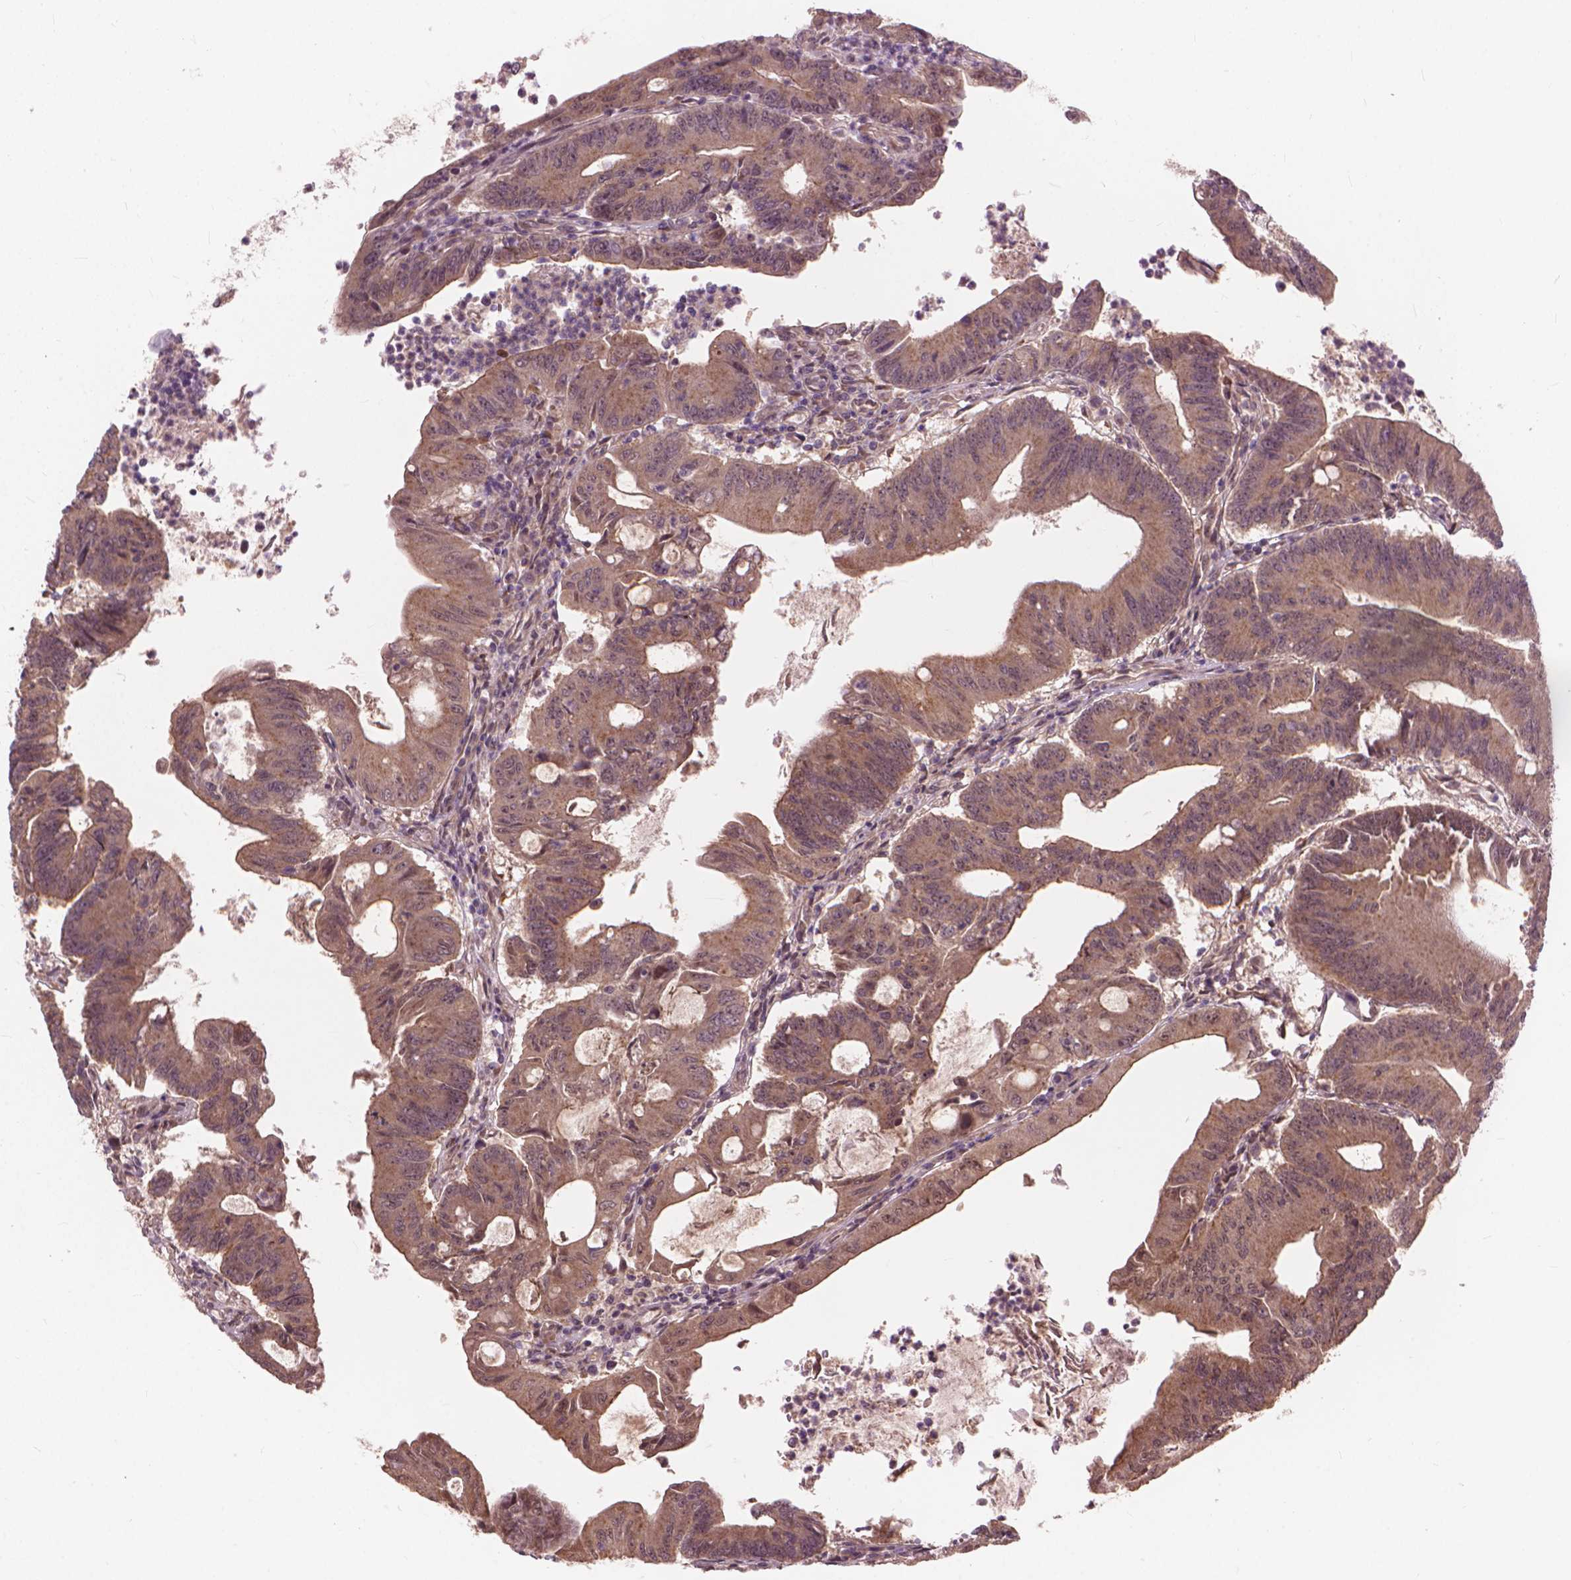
{"staining": {"intensity": "moderate", "quantity": ">75%", "location": "cytoplasmic/membranous"}, "tissue": "colorectal cancer", "cell_type": "Tumor cells", "image_type": "cancer", "snomed": [{"axis": "morphology", "description": "Adenocarcinoma, NOS"}, {"axis": "topography", "description": "Colon"}], "caption": "A high-resolution image shows immunohistochemistry (IHC) staining of colorectal cancer (adenocarcinoma), which exhibits moderate cytoplasmic/membranous positivity in approximately >75% of tumor cells.", "gene": "SSU72", "patient": {"sex": "female", "age": 70}}